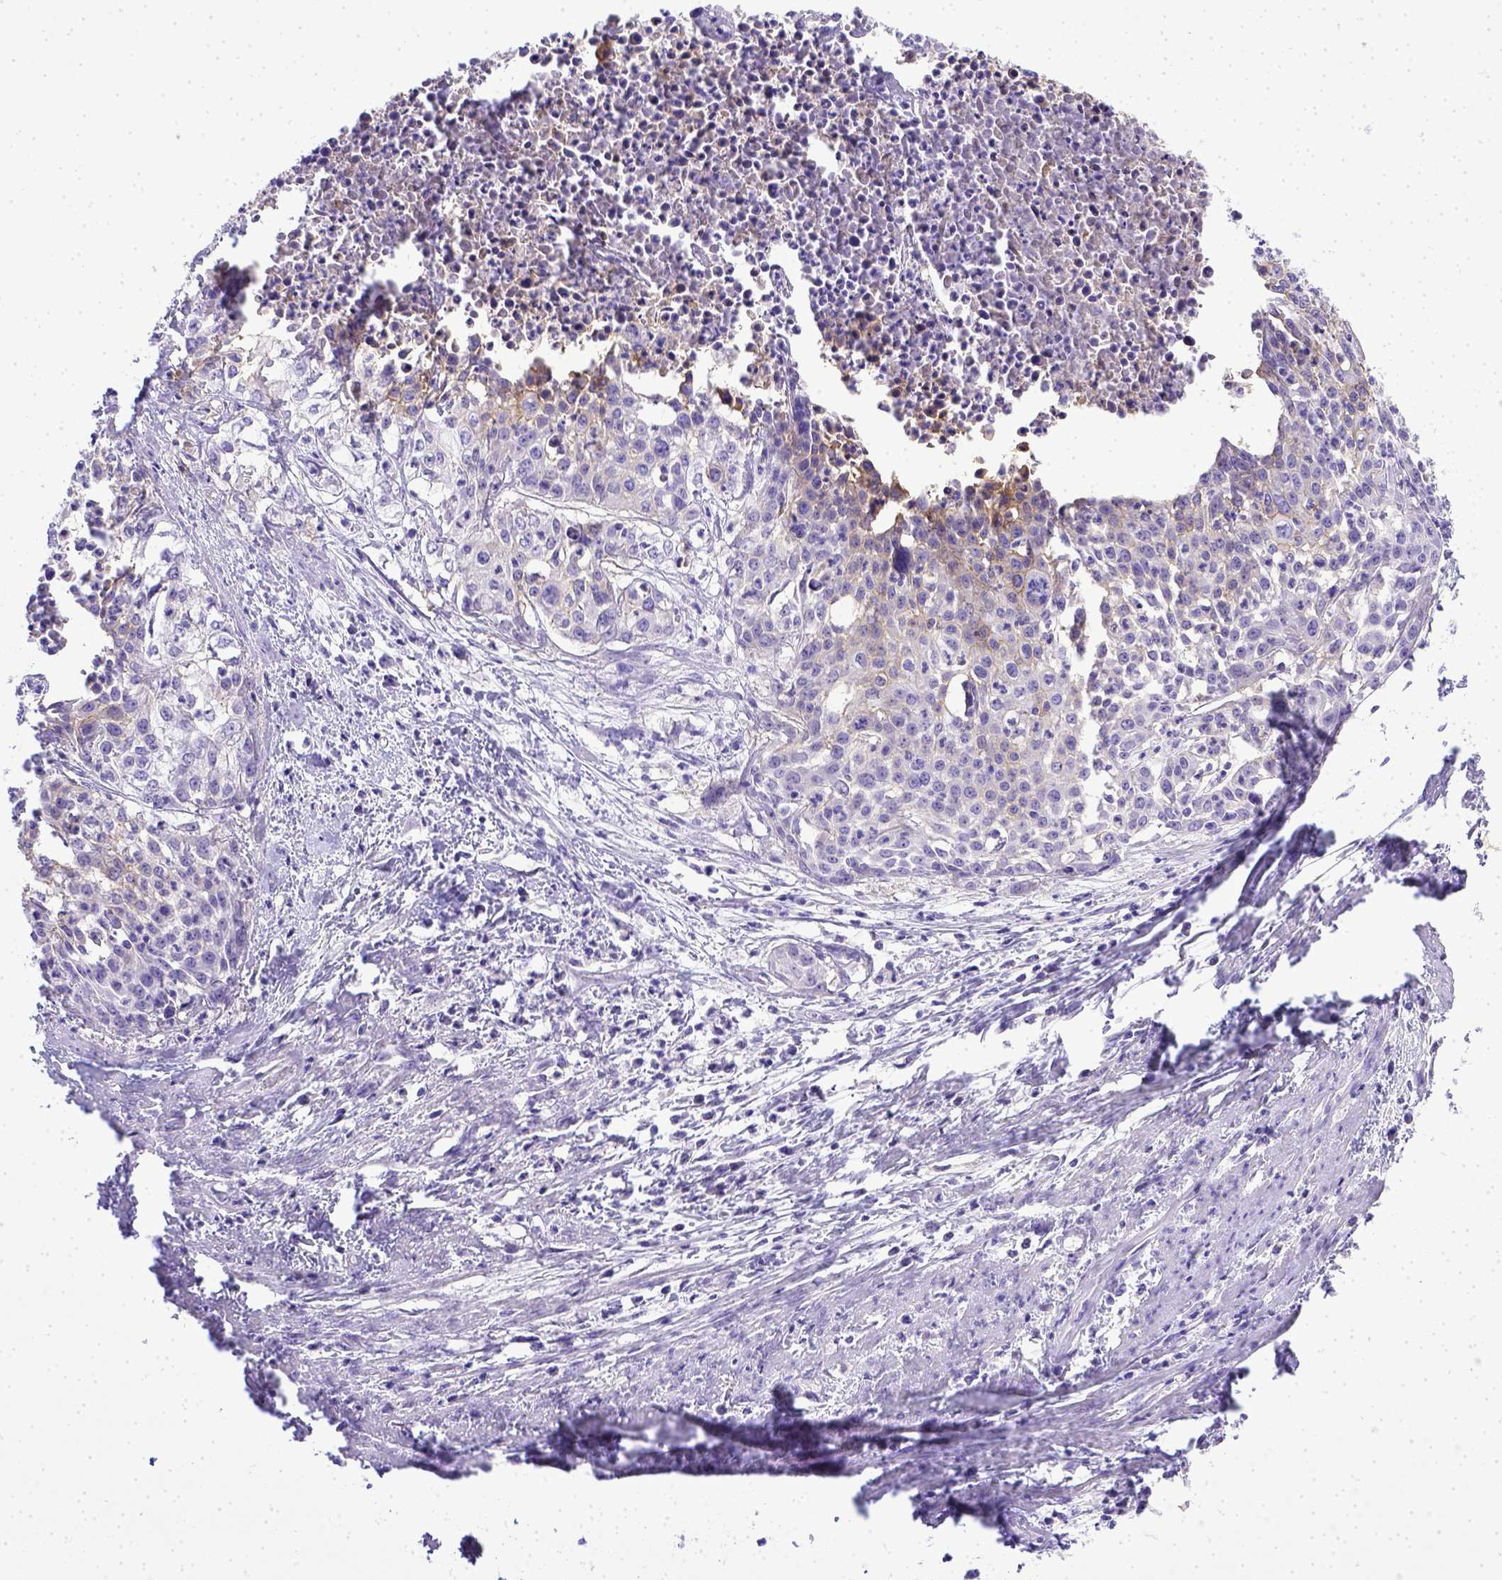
{"staining": {"intensity": "weak", "quantity": "25%-75%", "location": "cytoplasmic/membranous"}, "tissue": "cervical cancer", "cell_type": "Tumor cells", "image_type": "cancer", "snomed": [{"axis": "morphology", "description": "Squamous cell carcinoma, NOS"}, {"axis": "topography", "description": "Cervix"}], "caption": "Immunohistochemical staining of human cervical cancer shows weak cytoplasmic/membranous protein positivity in about 25%-75% of tumor cells.", "gene": "BTN1A1", "patient": {"sex": "female", "age": 39}}